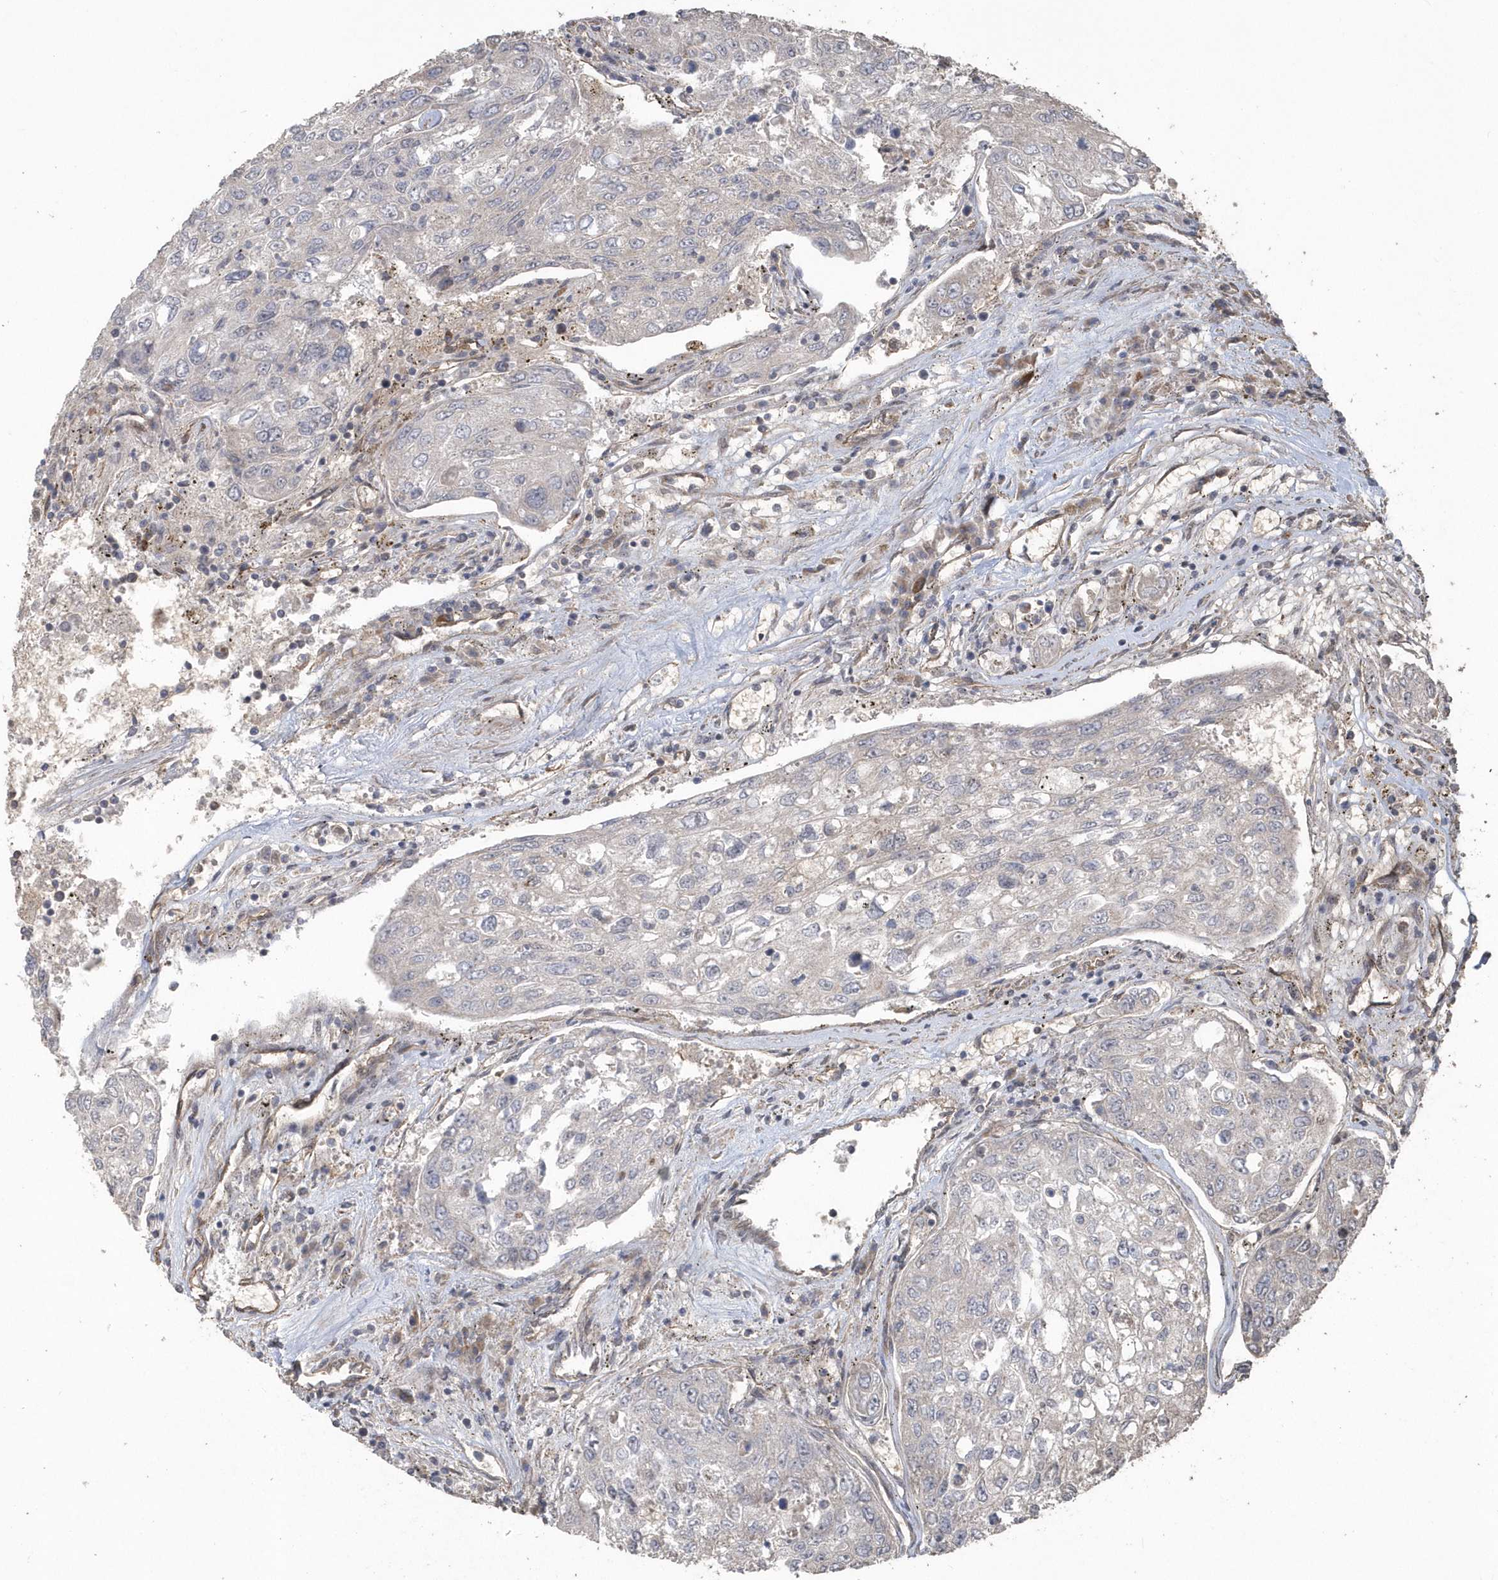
{"staining": {"intensity": "negative", "quantity": "none", "location": "none"}, "tissue": "urothelial cancer", "cell_type": "Tumor cells", "image_type": "cancer", "snomed": [{"axis": "morphology", "description": "Urothelial carcinoma, High grade"}, {"axis": "topography", "description": "Lymph node"}, {"axis": "topography", "description": "Urinary bladder"}], "caption": "Immunohistochemistry micrograph of urothelial cancer stained for a protein (brown), which reveals no expression in tumor cells.", "gene": "HERPUD1", "patient": {"sex": "male", "age": 51}}